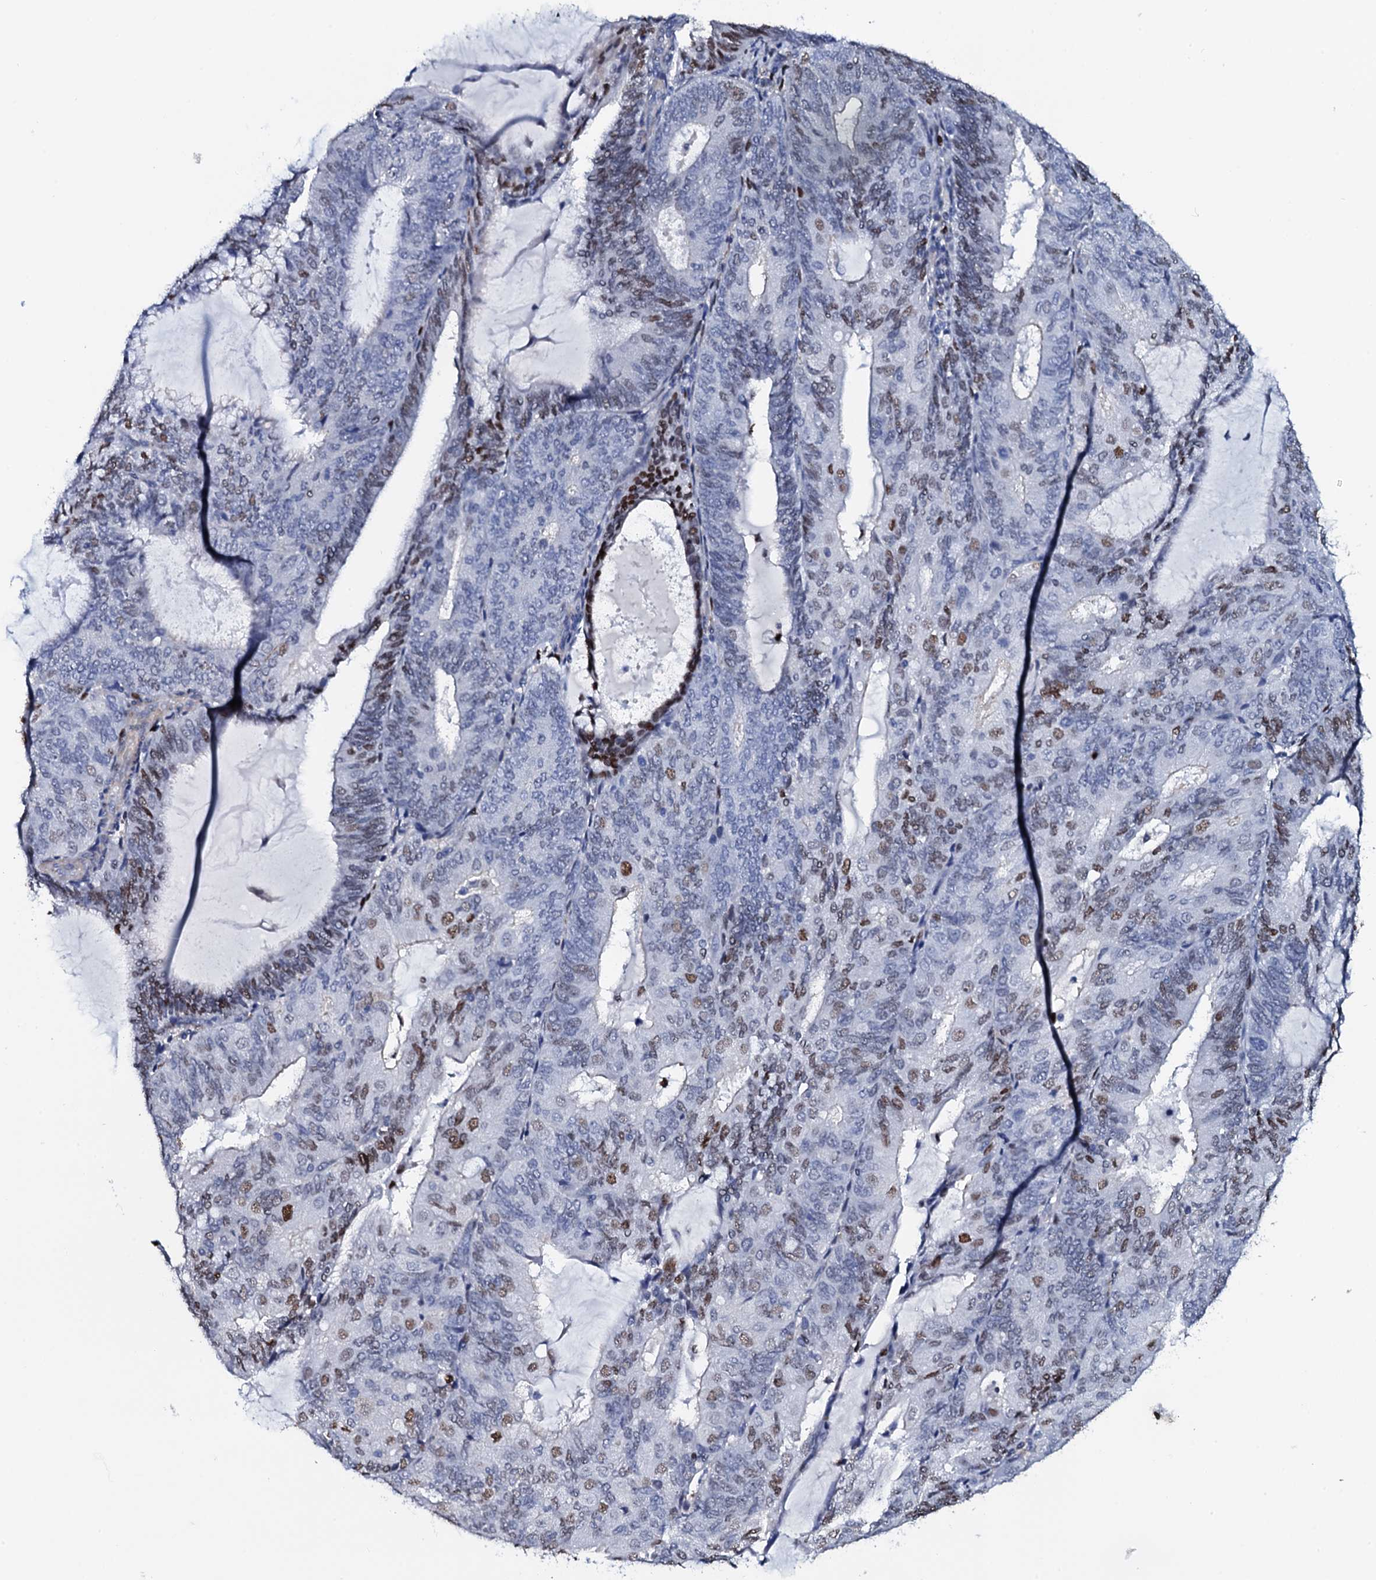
{"staining": {"intensity": "moderate", "quantity": "<25%", "location": "nuclear"}, "tissue": "endometrial cancer", "cell_type": "Tumor cells", "image_type": "cancer", "snomed": [{"axis": "morphology", "description": "Adenocarcinoma, NOS"}, {"axis": "topography", "description": "Endometrium"}], "caption": "Immunohistochemistry (IHC) image of human endometrial cancer (adenocarcinoma) stained for a protein (brown), which exhibits low levels of moderate nuclear expression in approximately <25% of tumor cells.", "gene": "NPM2", "patient": {"sex": "female", "age": 81}}